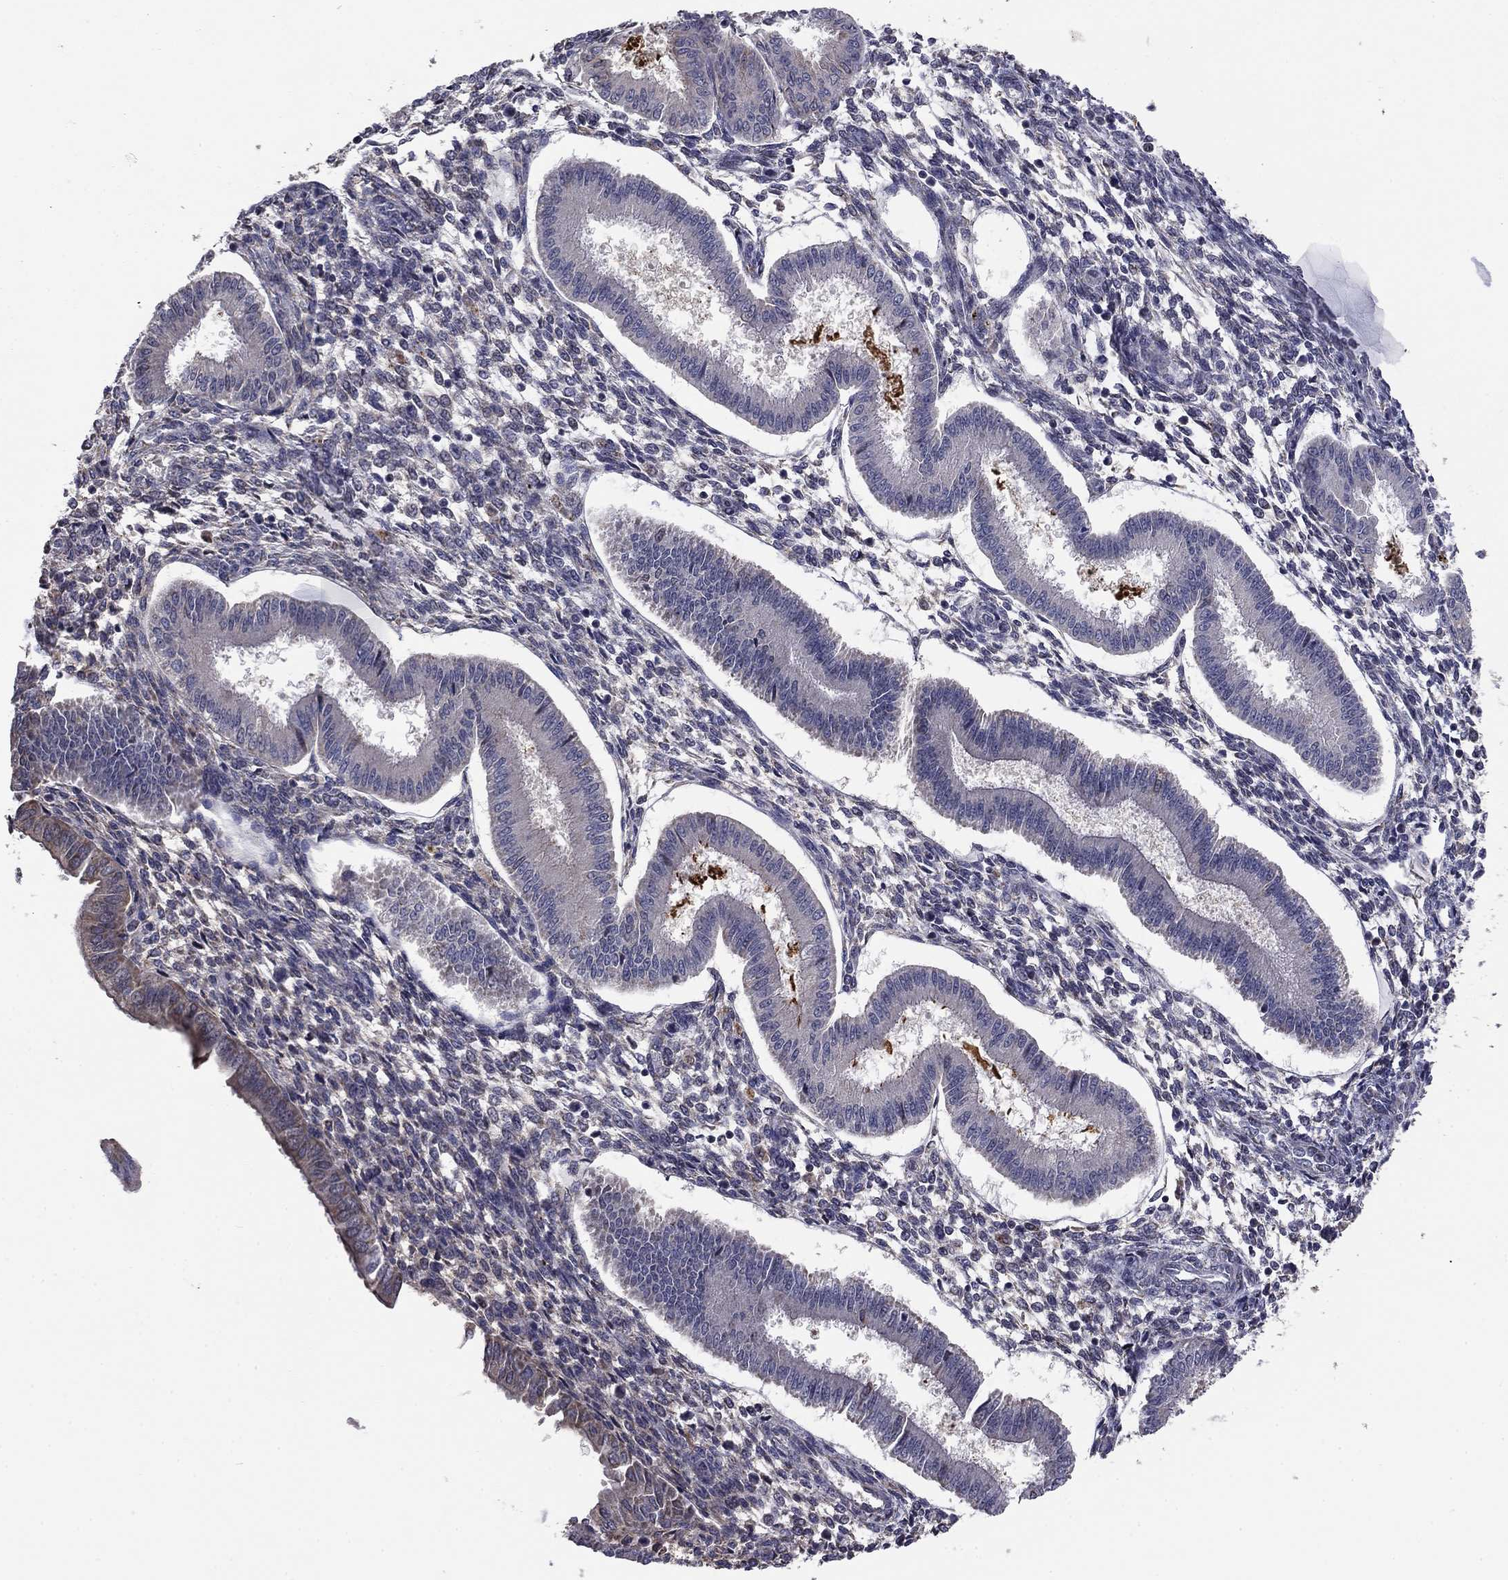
{"staining": {"intensity": "negative", "quantity": "none", "location": "none"}, "tissue": "endometrium", "cell_type": "Cells in endometrial stroma", "image_type": "normal", "snomed": [{"axis": "morphology", "description": "Normal tissue, NOS"}, {"axis": "topography", "description": "Endometrium"}], "caption": "This is an IHC photomicrograph of benign endometrium. There is no positivity in cells in endometrial stroma.", "gene": "HSPB2", "patient": {"sex": "female", "age": 43}}